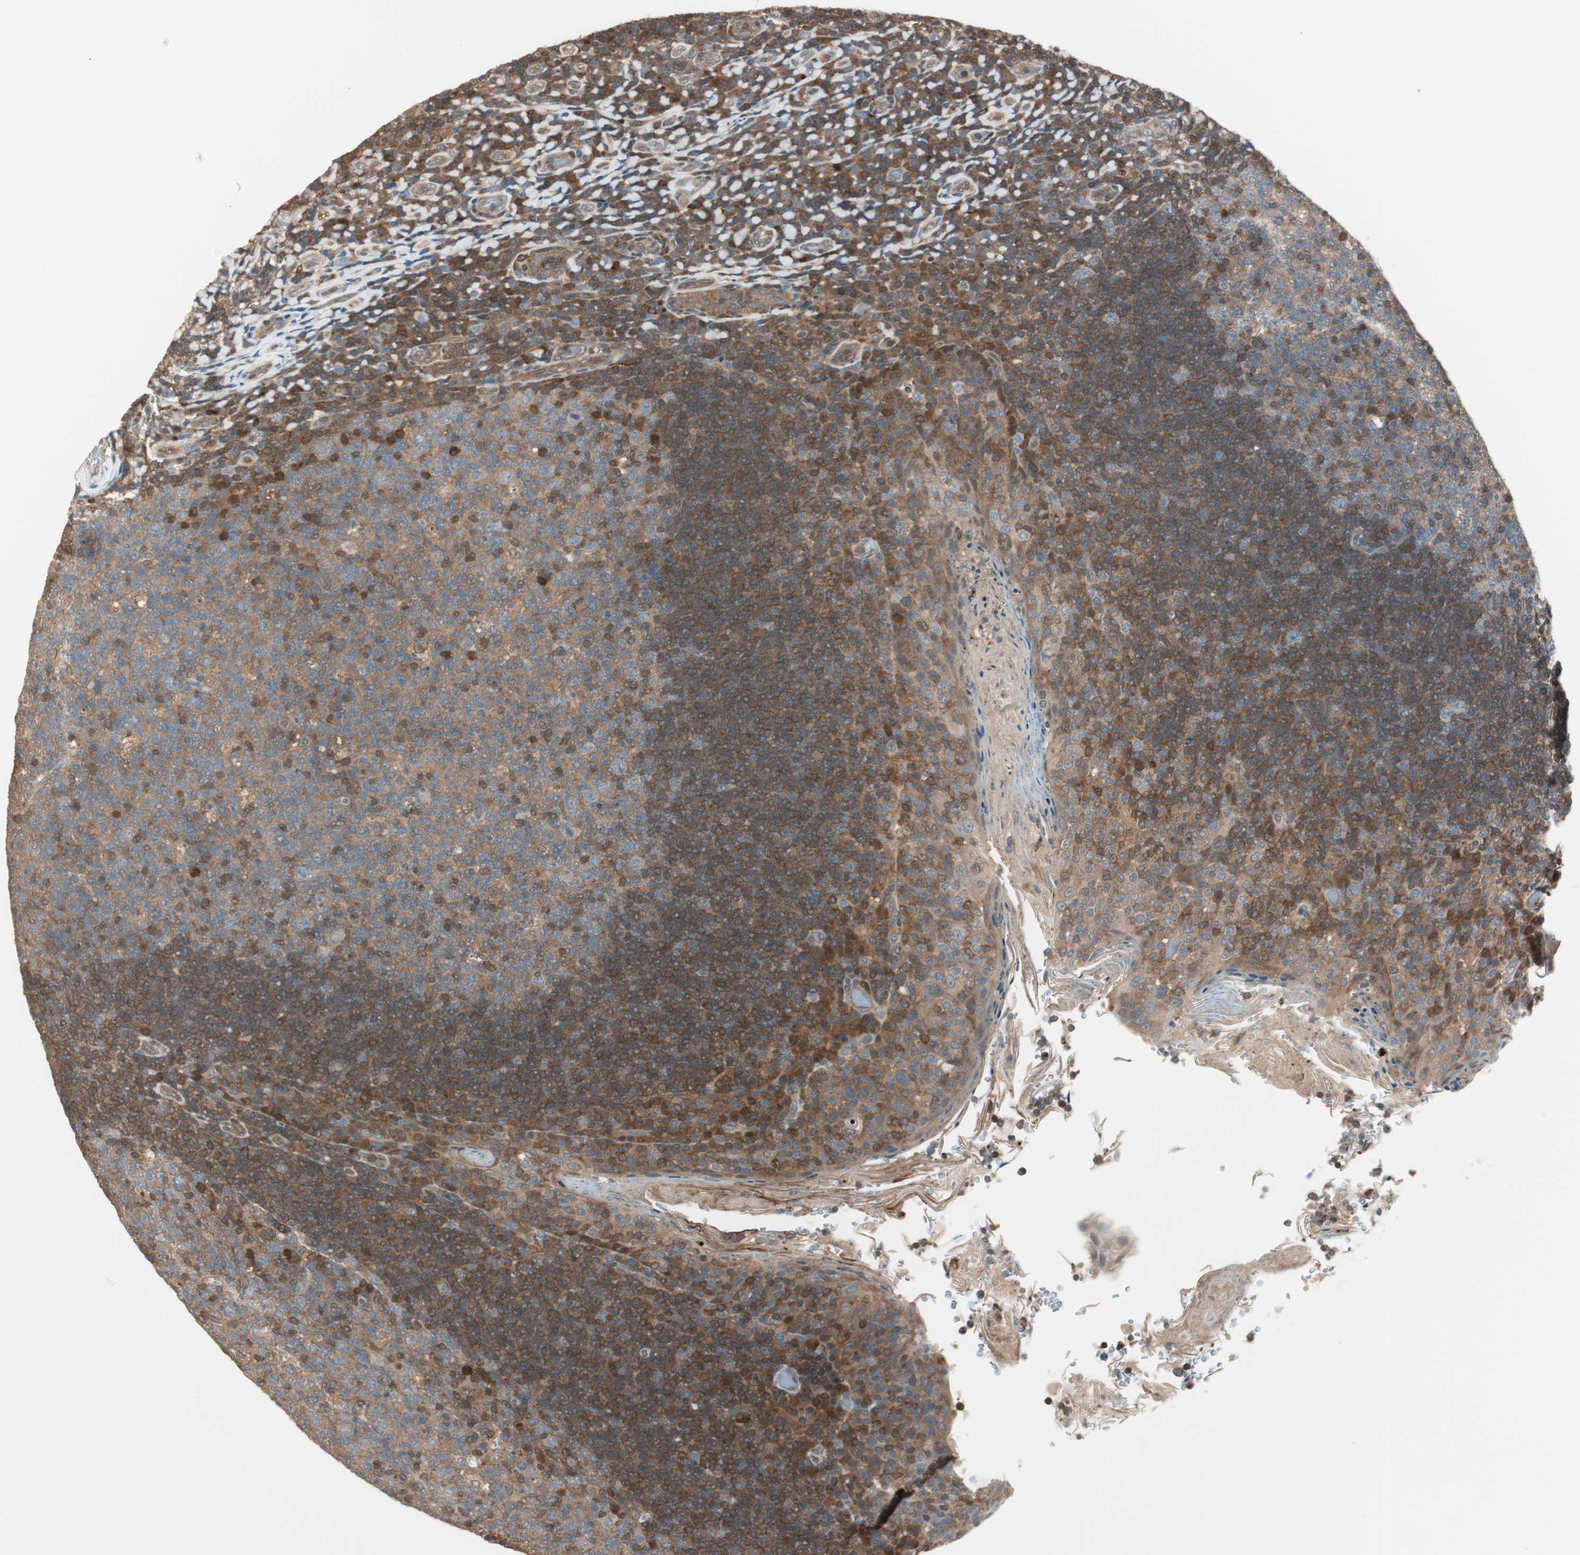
{"staining": {"intensity": "strong", "quantity": "25%-75%", "location": "cytoplasmic/membranous"}, "tissue": "tonsil", "cell_type": "Germinal center cells", "image_type": "normal", "snomed": [{"axis": "morphology", "description": "Normal tissue, NOS"}, {"axis": "topography", "description": "Tonsil"}], "caption": "Immunohistochemical staining of unremarkable tonsil demonstrates 25%-75% levels of strong cytoplasmic/membranous protein expression in about 25%-75% of germinal center cells. The protein is stained brown, and the nuclei are stained in blue (DAB IHC with brightfield microscopy, high magnification).", "gene": "GALT", "patient": {"sex": "male", "age": 17}}